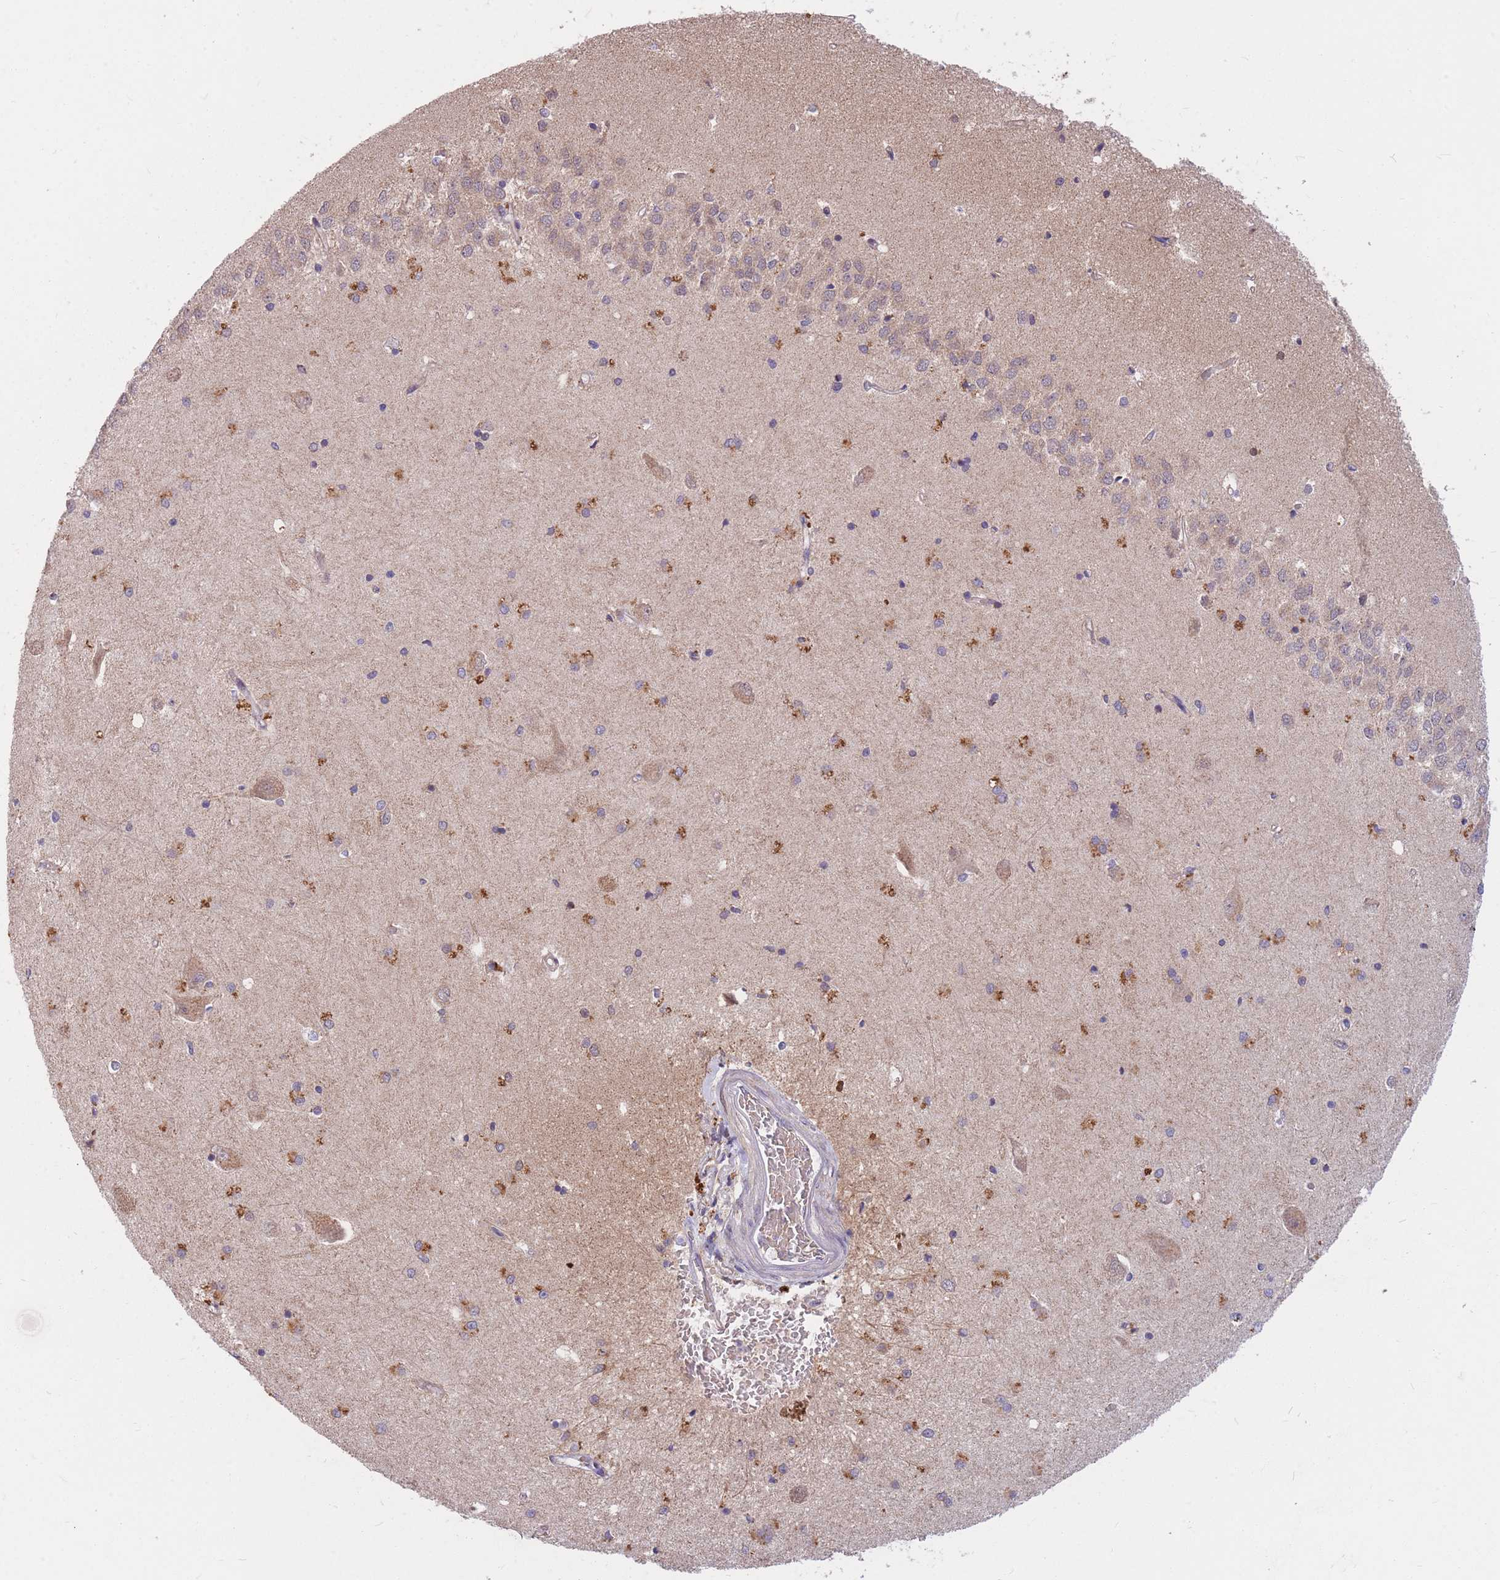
{"staining": {"intensity": "strong", "quantity": "25%-75%", "location": "cytoplasmic/membranous"}, "tissue": "hippocampus", "cell_type": "Glial cells", "image_type": "normal", "snomed": [{"axis": "morphology", "description": "Normal tissue, NOS"}, {"axis": "topography", "description": "Hippocampus"}], "caption": "Immunohistochemistry (IHC) image of benign hippocampus: hippocampus stained using immunohistochemistry demonstrates high levels of strong protein expression localized specifically in the cytoplasmic/membranous of glial cells, appearing as a cytoplasmic/membranous brown color.", "gene": "PTPMT1", "patient": {"sex": "male", "age": 45}}